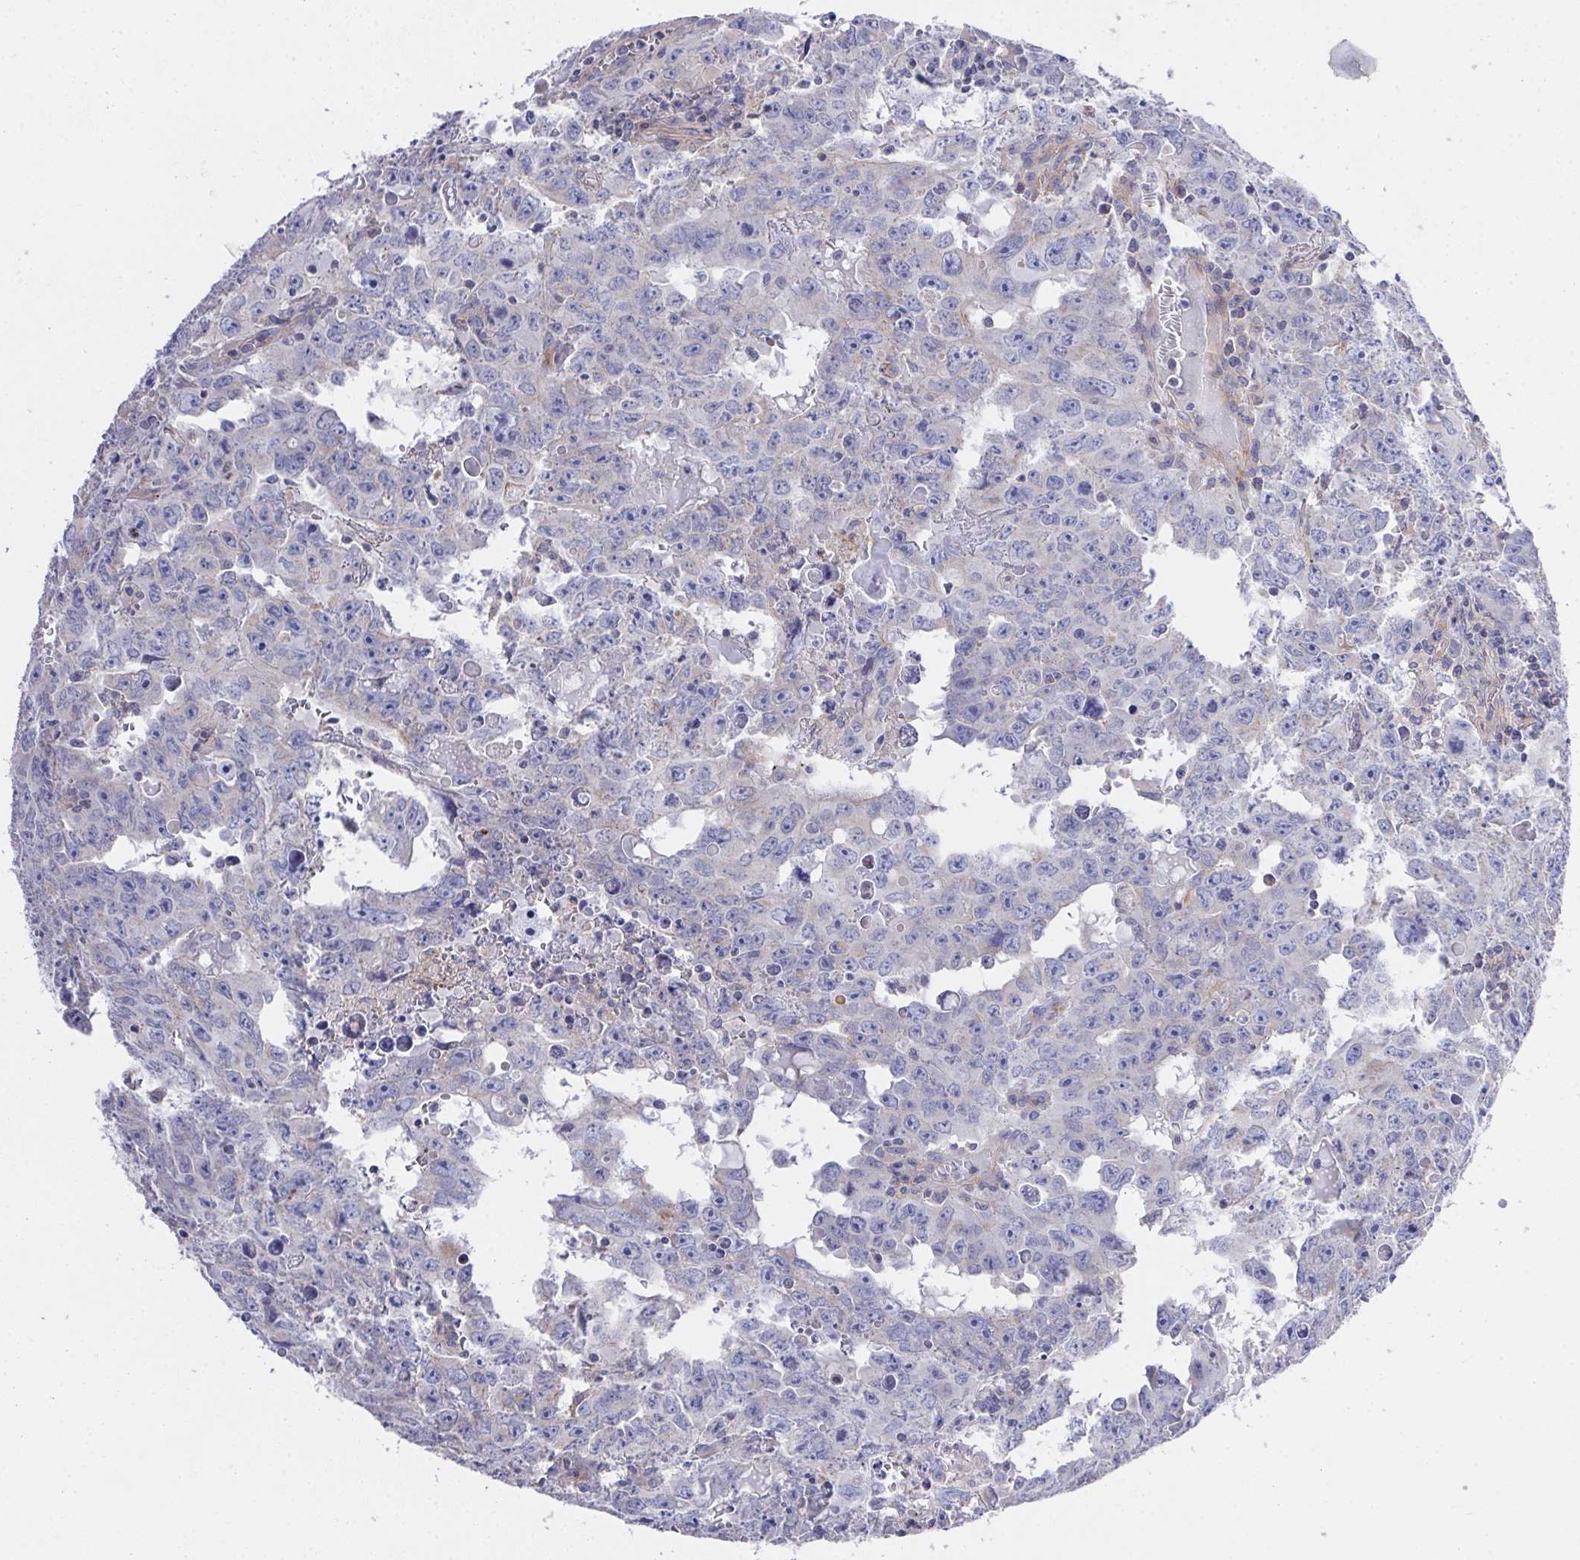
{"staining": {"intensity": "negative", "quantity": "none", "location": "none"}, "tissue": "testis cancer", "cell_type": "Tumor cells", "image_type": "cancer", "snomed": [{"axis": "morphology", "description": "Carcinoma, Embryonal, NOS"}, {"axis": "topography", "description": "Testis"}], "caption": "Micrograph shows no protein positivity in tumor cells of testis embryonal carcinoma tissue. (Brightfield microscopy of DAB IHC at high magnification).", "gene": "PRG3", "patient": {"sex": "male", "age": 22}}